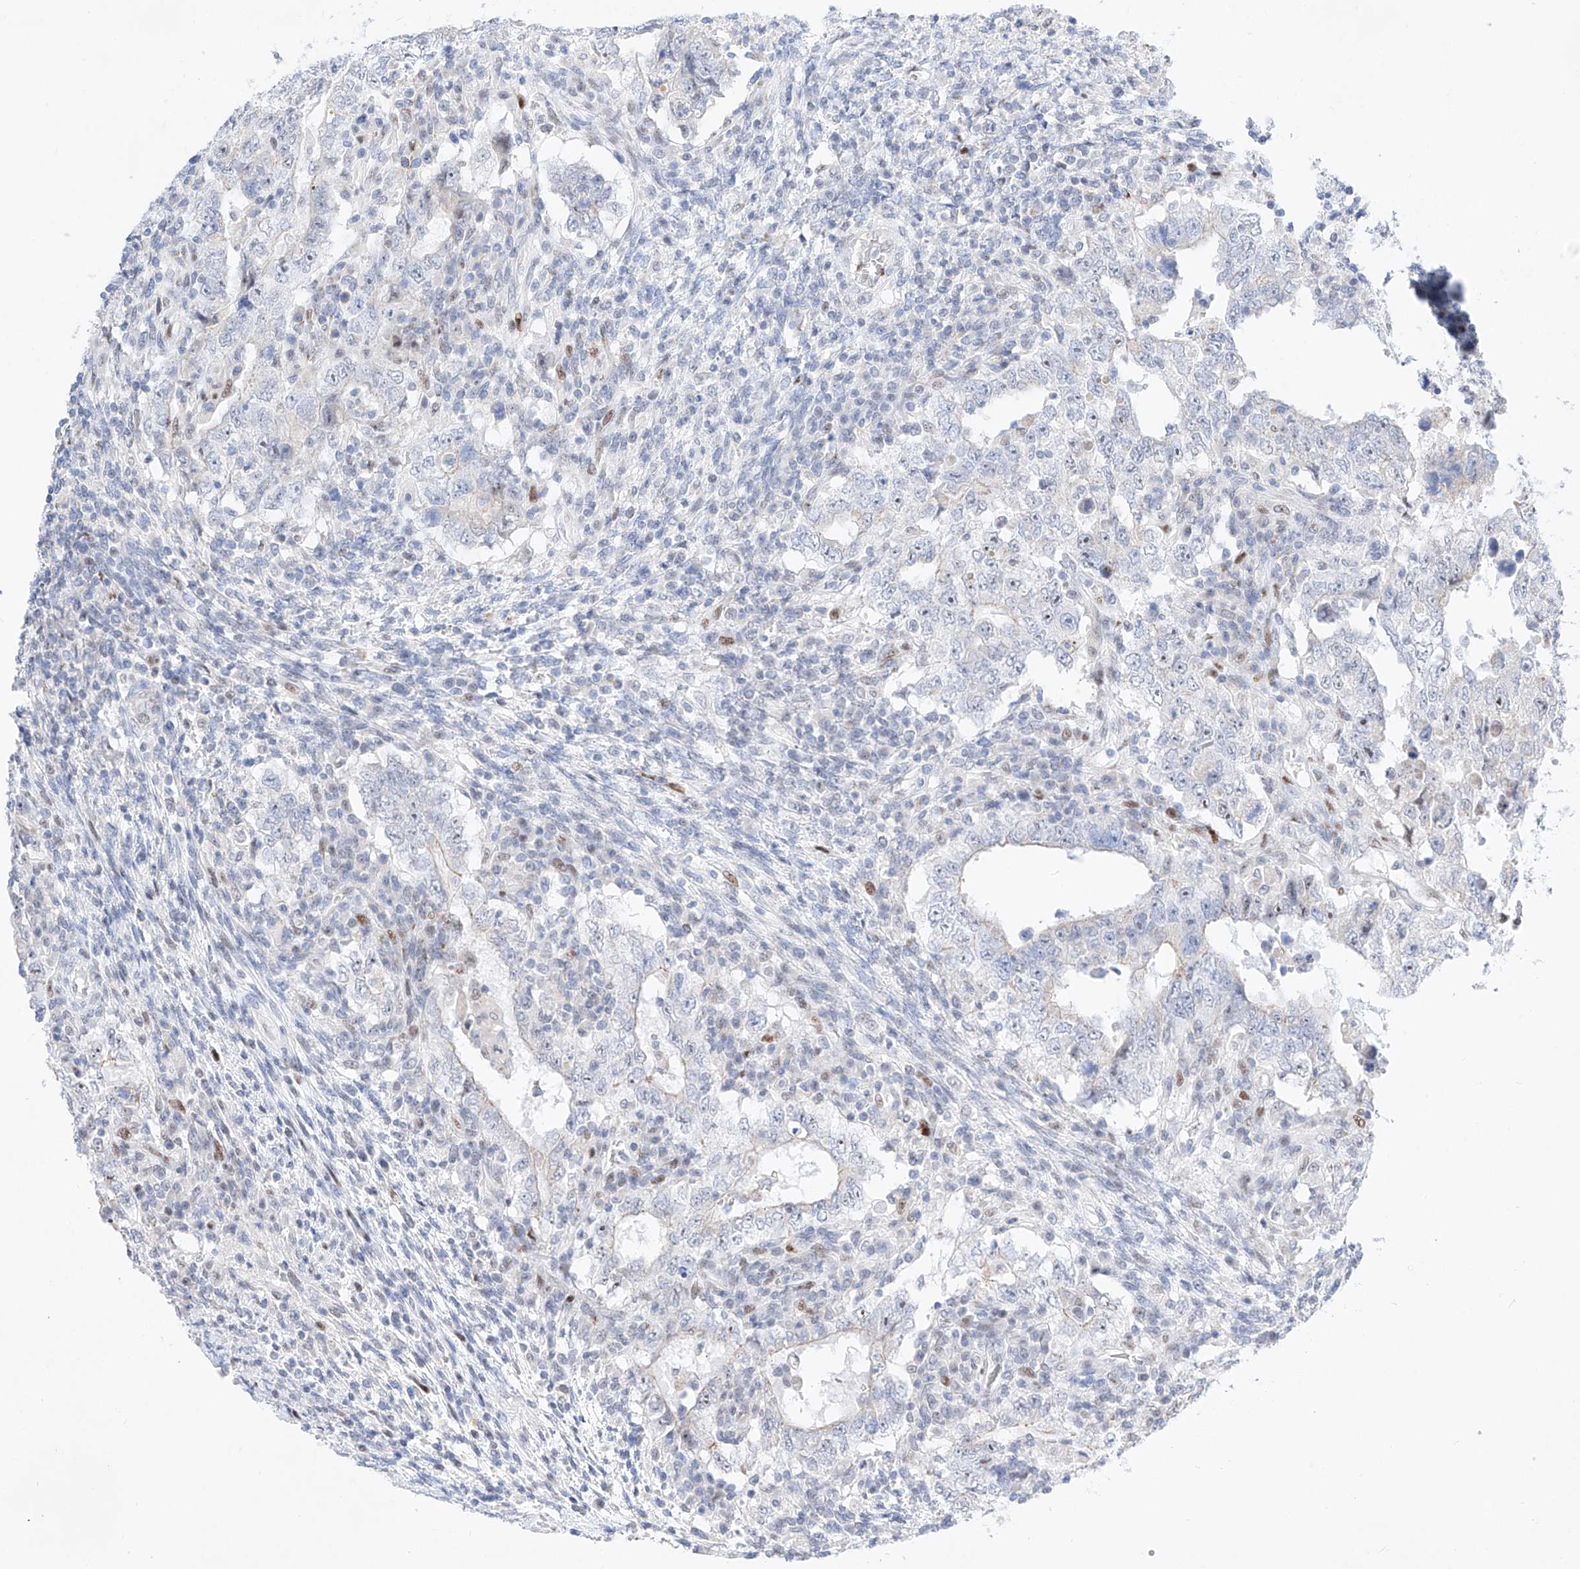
{"staining": {"intensity": "negative", "quantity": "none", "location": "none"}, "tissue": "testis cancer", "cell_type": "Tumor cells", "image_type": "cancer", "snomed": [{"axis": "morphology", "description": "Carcinoma, Embryonal, NOS"}, {"axis": "topography", "description": "Testis"}], "caption": "This is an immunohistochemistry image of testis cancer. There is no positivity in tumor cells.", "gene": "NT5C3B", "patient": {"sex": "male", "age": 26}}